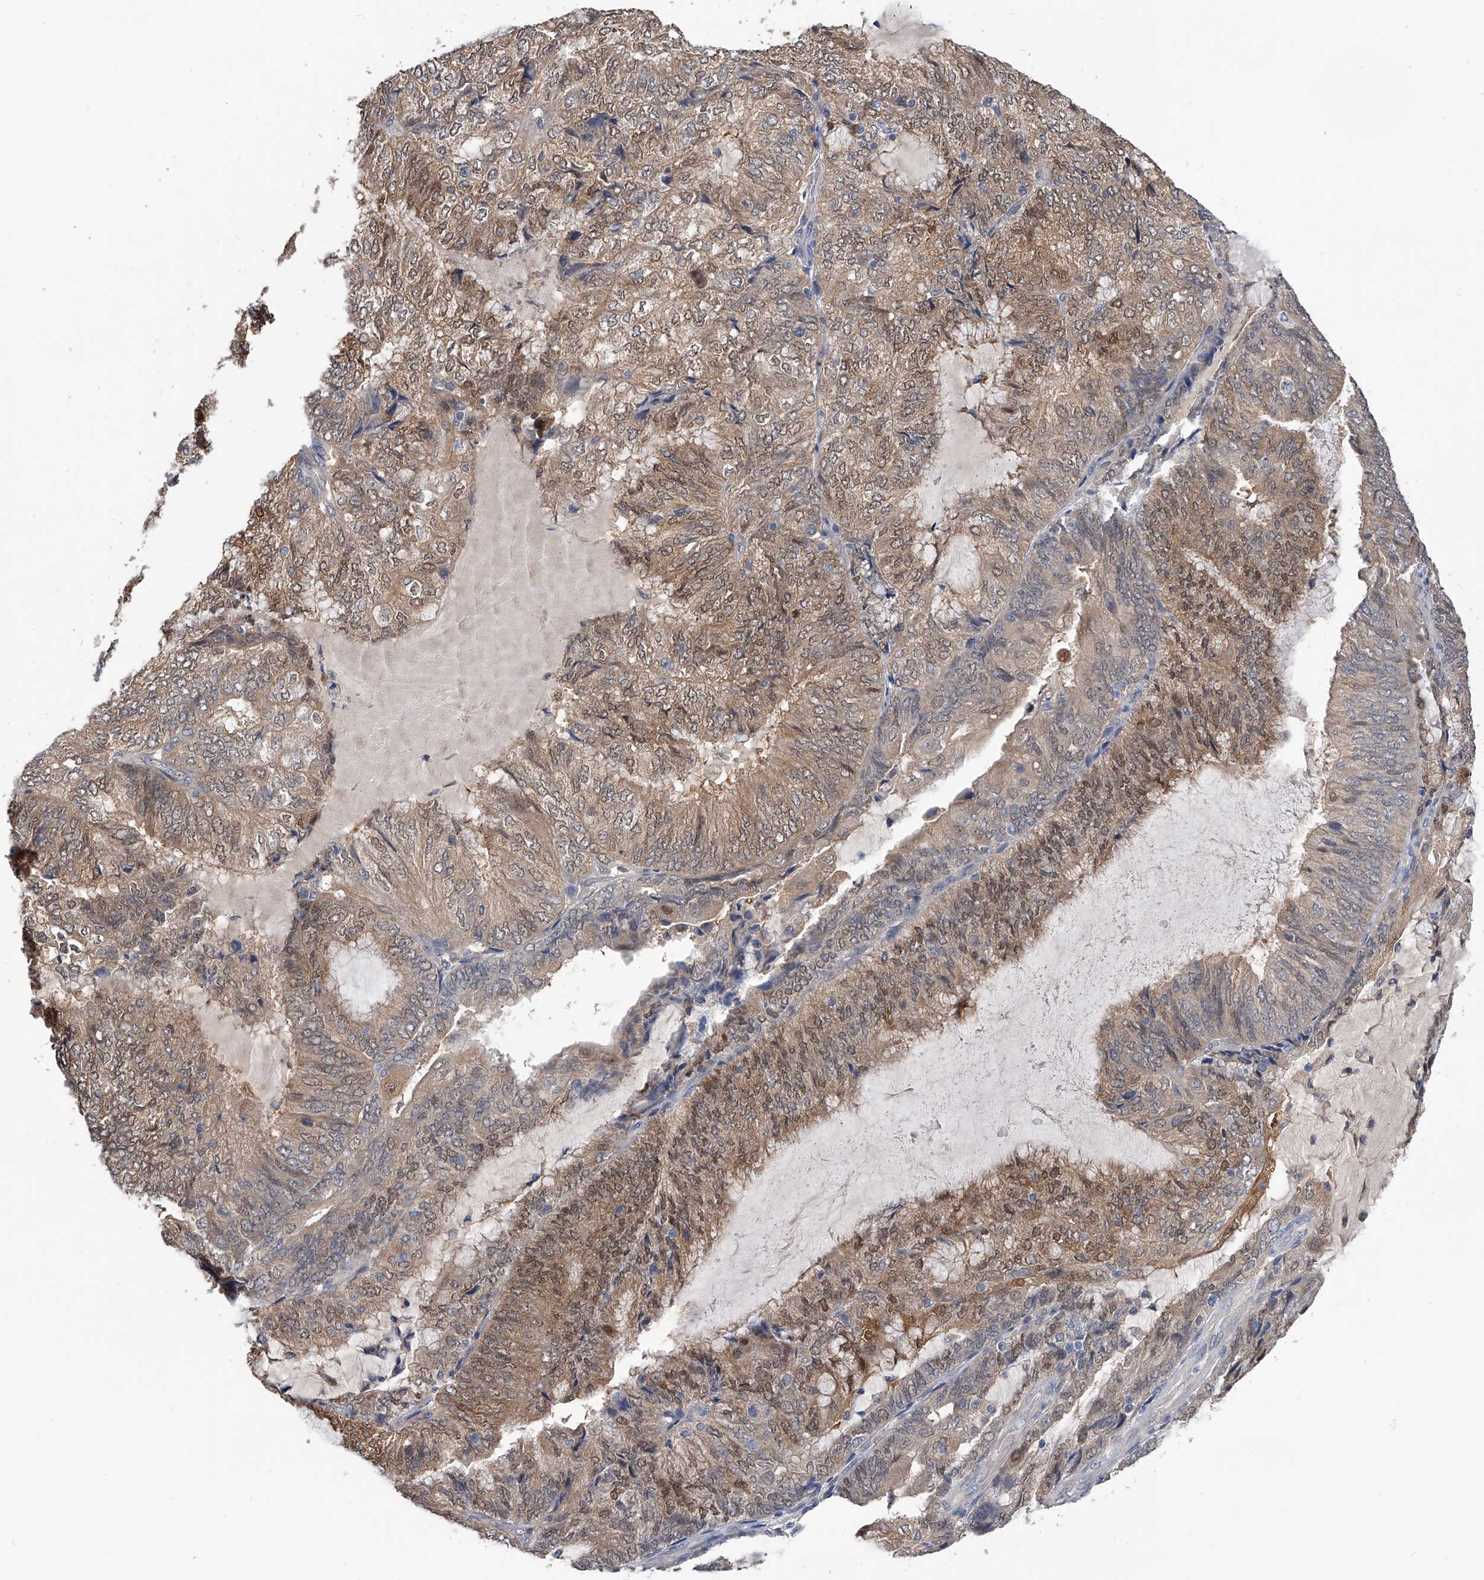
{"staining": {"intensity": "moderate", "quantity": ">75%", "location": "cytoplasmic/membranous,nuclear"}, "tissue": "endometrial cancer", "cell_type": "Tumor cells", "image_type": "cancer", "snomed": [{"axis": "morphology", "description": "Adenocarcinoma, NOS"}, {"axis": "topography", "description": "Endometrium"}], "caption": "Immunohistochemical staining of adenocarcinoma (endometrial) exhibits moderate cytoplasmic/membranous and nuclear protein positivity in approximately >75% of tumor cells.", "gene": "PGM3", "patient": {"sex": "female", "age": 81}}